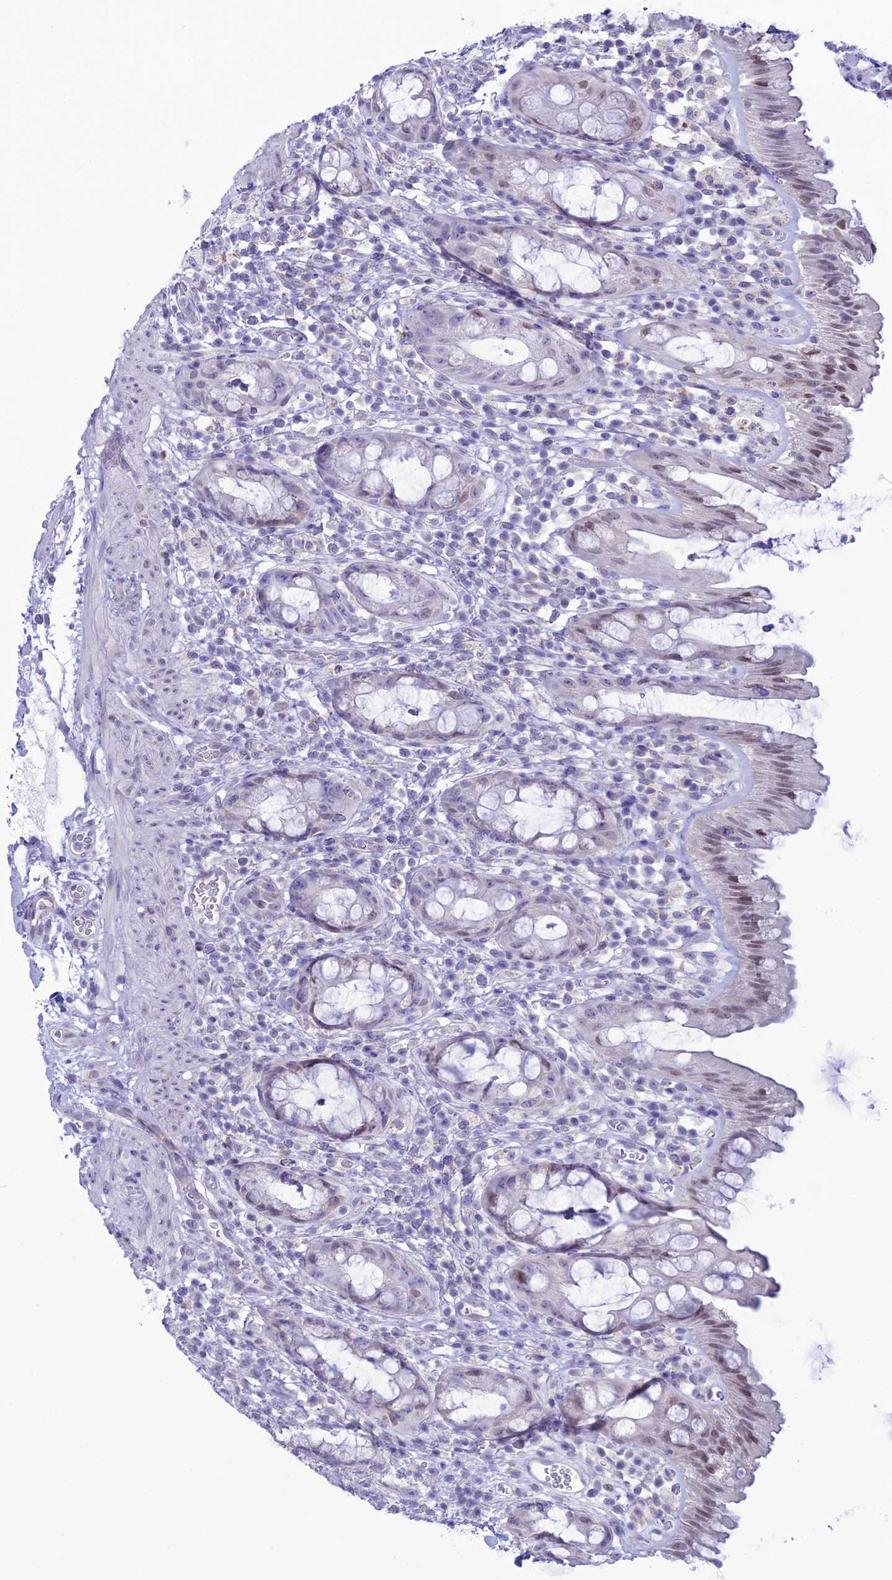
{"staining": {"intensity": "moderate", "quantity": "<25%", "location": "nuclear"}, "tissue": "rectum", "cell_type": "Glandular cells", "image_type": "normal", "snomed": [{"axis": "morphology", "description": "Normal tissue, NOS"}, {"axis": "topography", "description": "Rectum"}], "caption": "Rectum stained with DAB IHC reveals low levels of moderate nuclear staining in approximately <25% of glandular cells. Nuclei are stained in blue.", "gene": "CFAP210", "patient": {"sex": "female", "age": 57}}